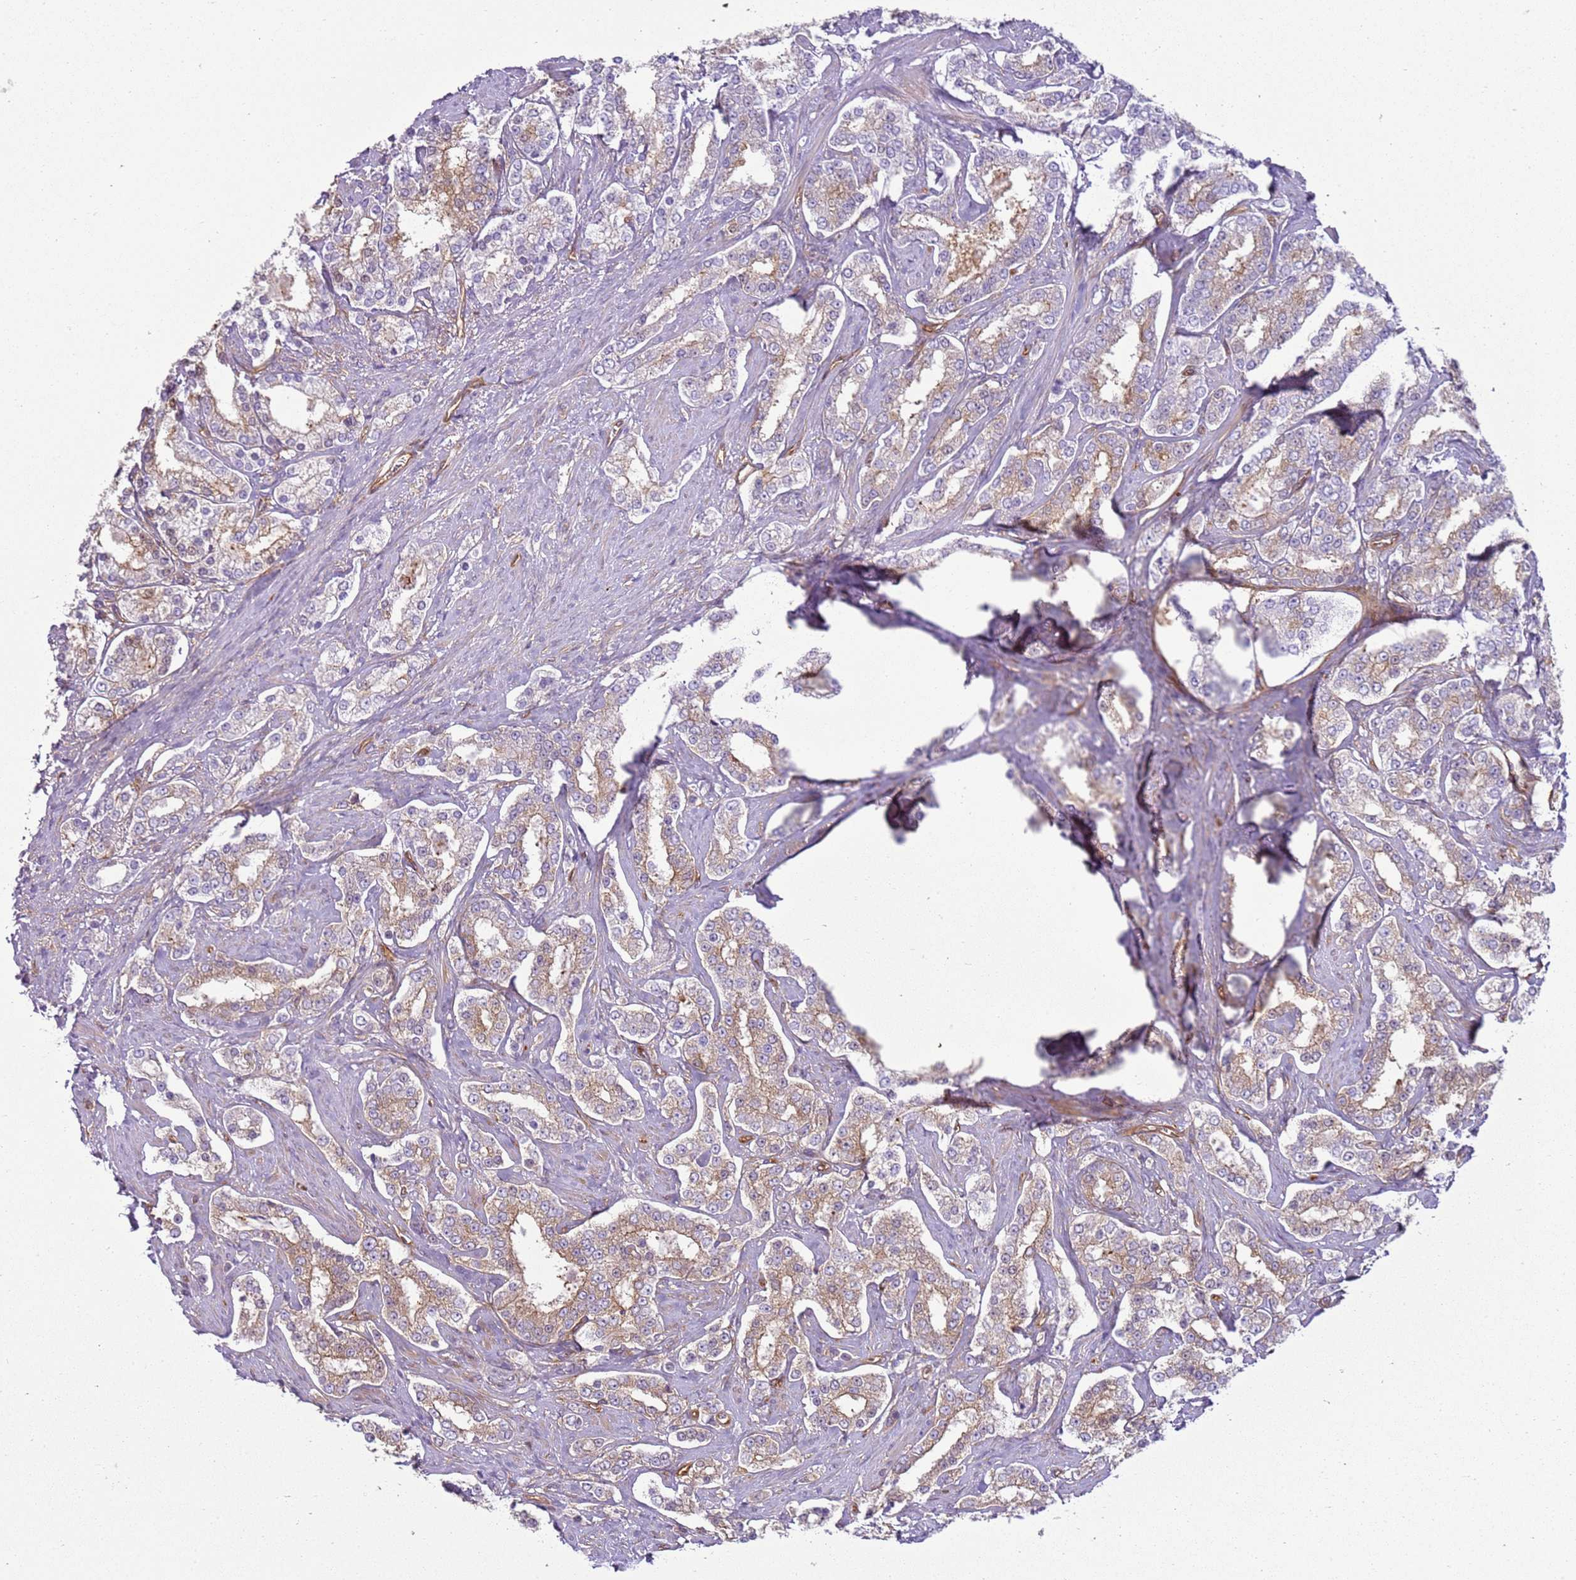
{"staining": {"intensity": "moderate", "quantity": "25%-75%", "location": "cytoplasmic/membranous"}, "tissue": "prostate cancer", "cell_type": "Tumor cells", "image_type": "cancer", "snomed": [{"axis": "morphology", "description": "Normal tissue, NOS"}, {"axis": "morphology", "description": "Adenocarcinoma, High grade"}, {"axis": "topography", "description": "Prostate"}], "caption": "Immunohistochemistry of prostate adenocarcinoma (high-grade) reveals medium levels of moderate cytoplasmic/membranous expression in approximately 25%-75% of tumor cells. (DAB = brown stain, brightfield microscopy at high magnification).", "gene": "SNX21", "patient": {"sex": "male", "age": 83}}